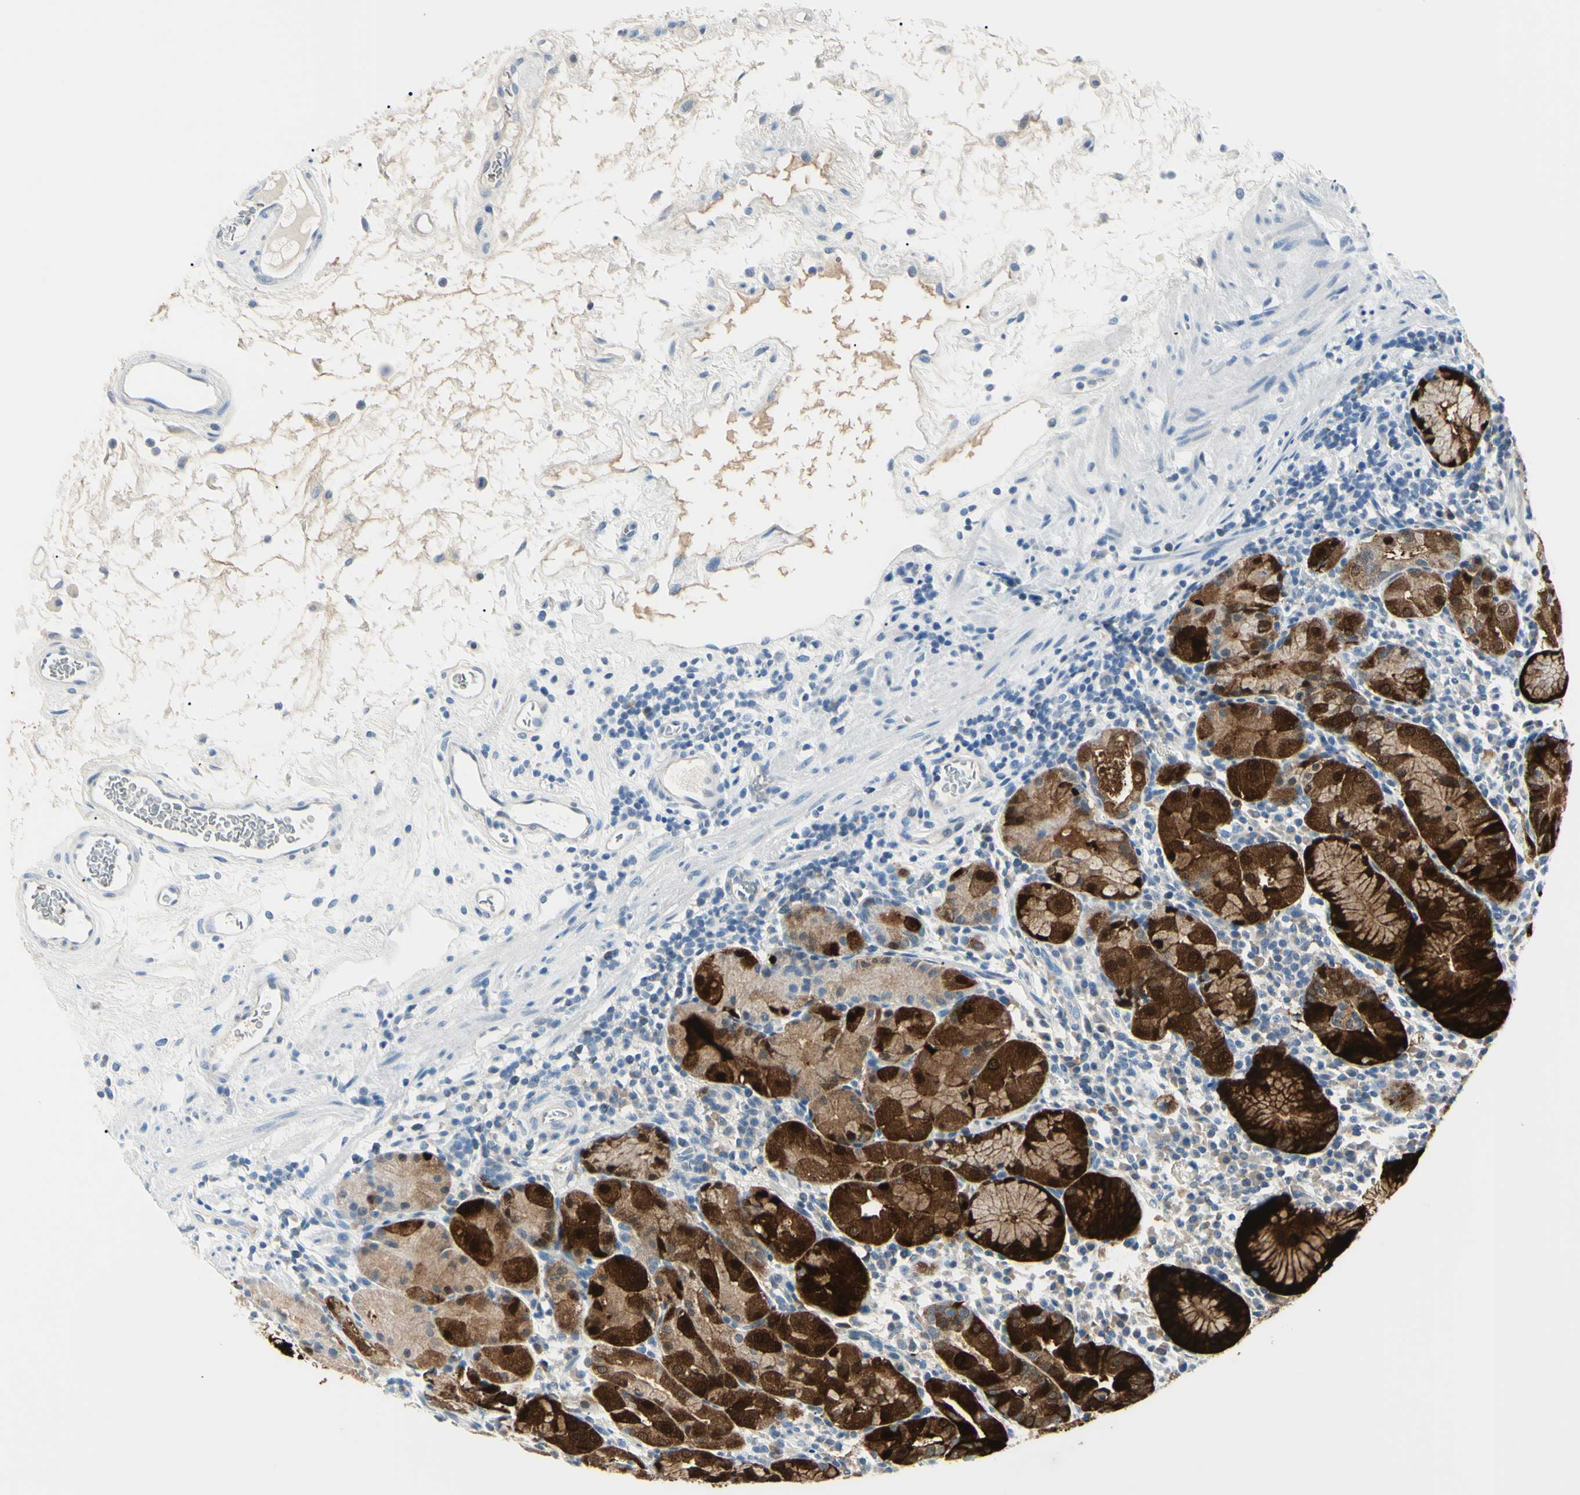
{"staining": {"intensity": "strong", "quantity": ">75%", "location": "cytoplasmic/membranous,nuclear"}, "tissue": "stomach", "cell_type": "Glandular cells", "image_type": "normal", "snomed": [{"axis": "morphology", "description": "Normal tissue, NOS"}, {"axis": "topography", "description": "Stomach"}, {"axis": "topography", "description": "Stomach, lower"}], "caption": "This is a histology image of immunohistochemistry staining of normal stomach, which shows strong expression in the cytoplasmic/membranous,nuclear of glandular cells.", "gene": "CA2", "patient": {"sex": "female", "age": 75}}